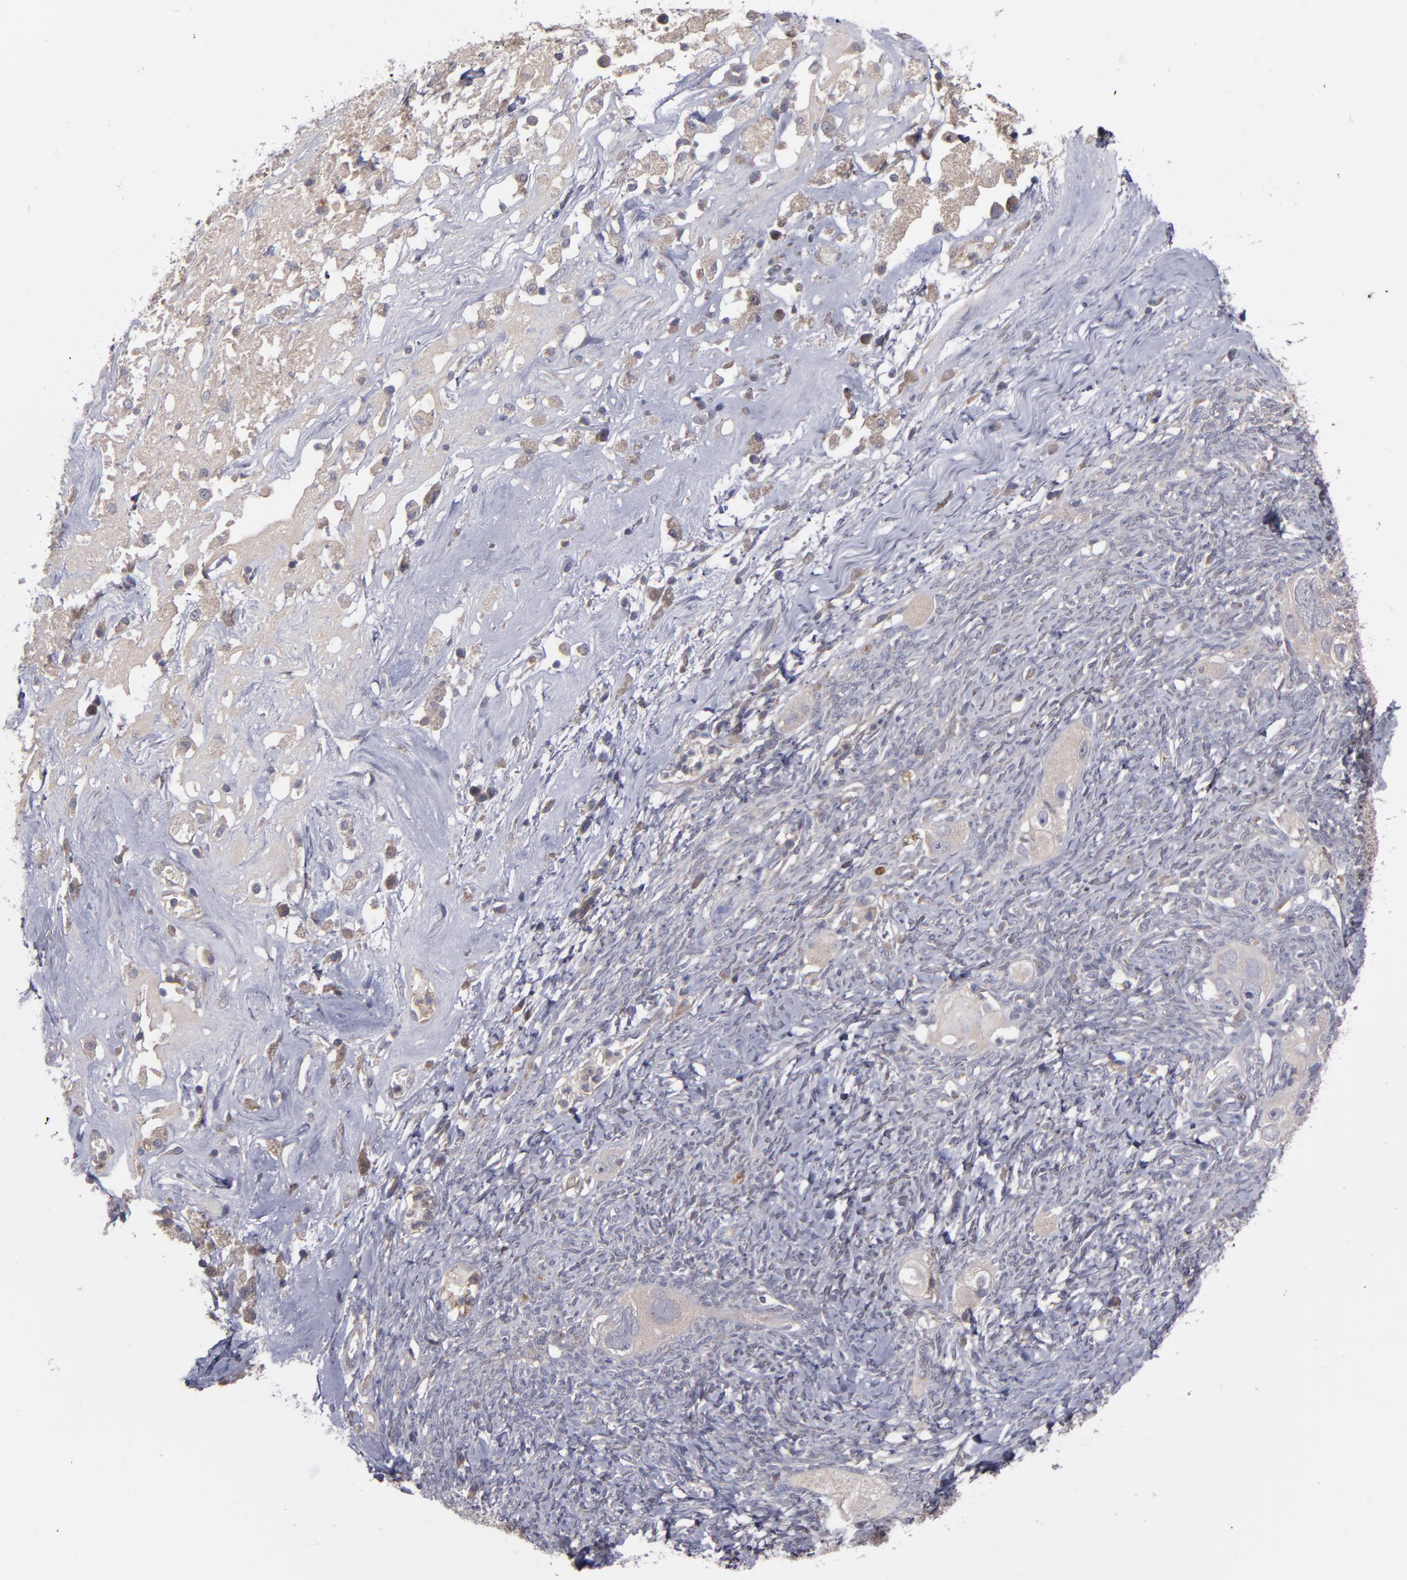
{"staining": {"intensity": "weak", "quantity": ">75%", "location": "cytoplasmic/membranous"}, "tissue": "ovarian cancer", "cell_type": "Tumor cells", "image_type": "cancer", "snomed": [{"axis": "morphology", "description": "Normal tissue, NOS"}, {"axis": "morphology", "description": "Cystadenocarcinoma, serous, NOS"}, {"axis": "topography", "description": "Ovary"}], "caption": "Protein staining shows weak cytoplasmic/membranous expression in approximately >75% of tumor cells in serous cystadenocarcinoma (ovarian).", "gene": "MMP11", "patient": {"sex": "female", "age": 62}}